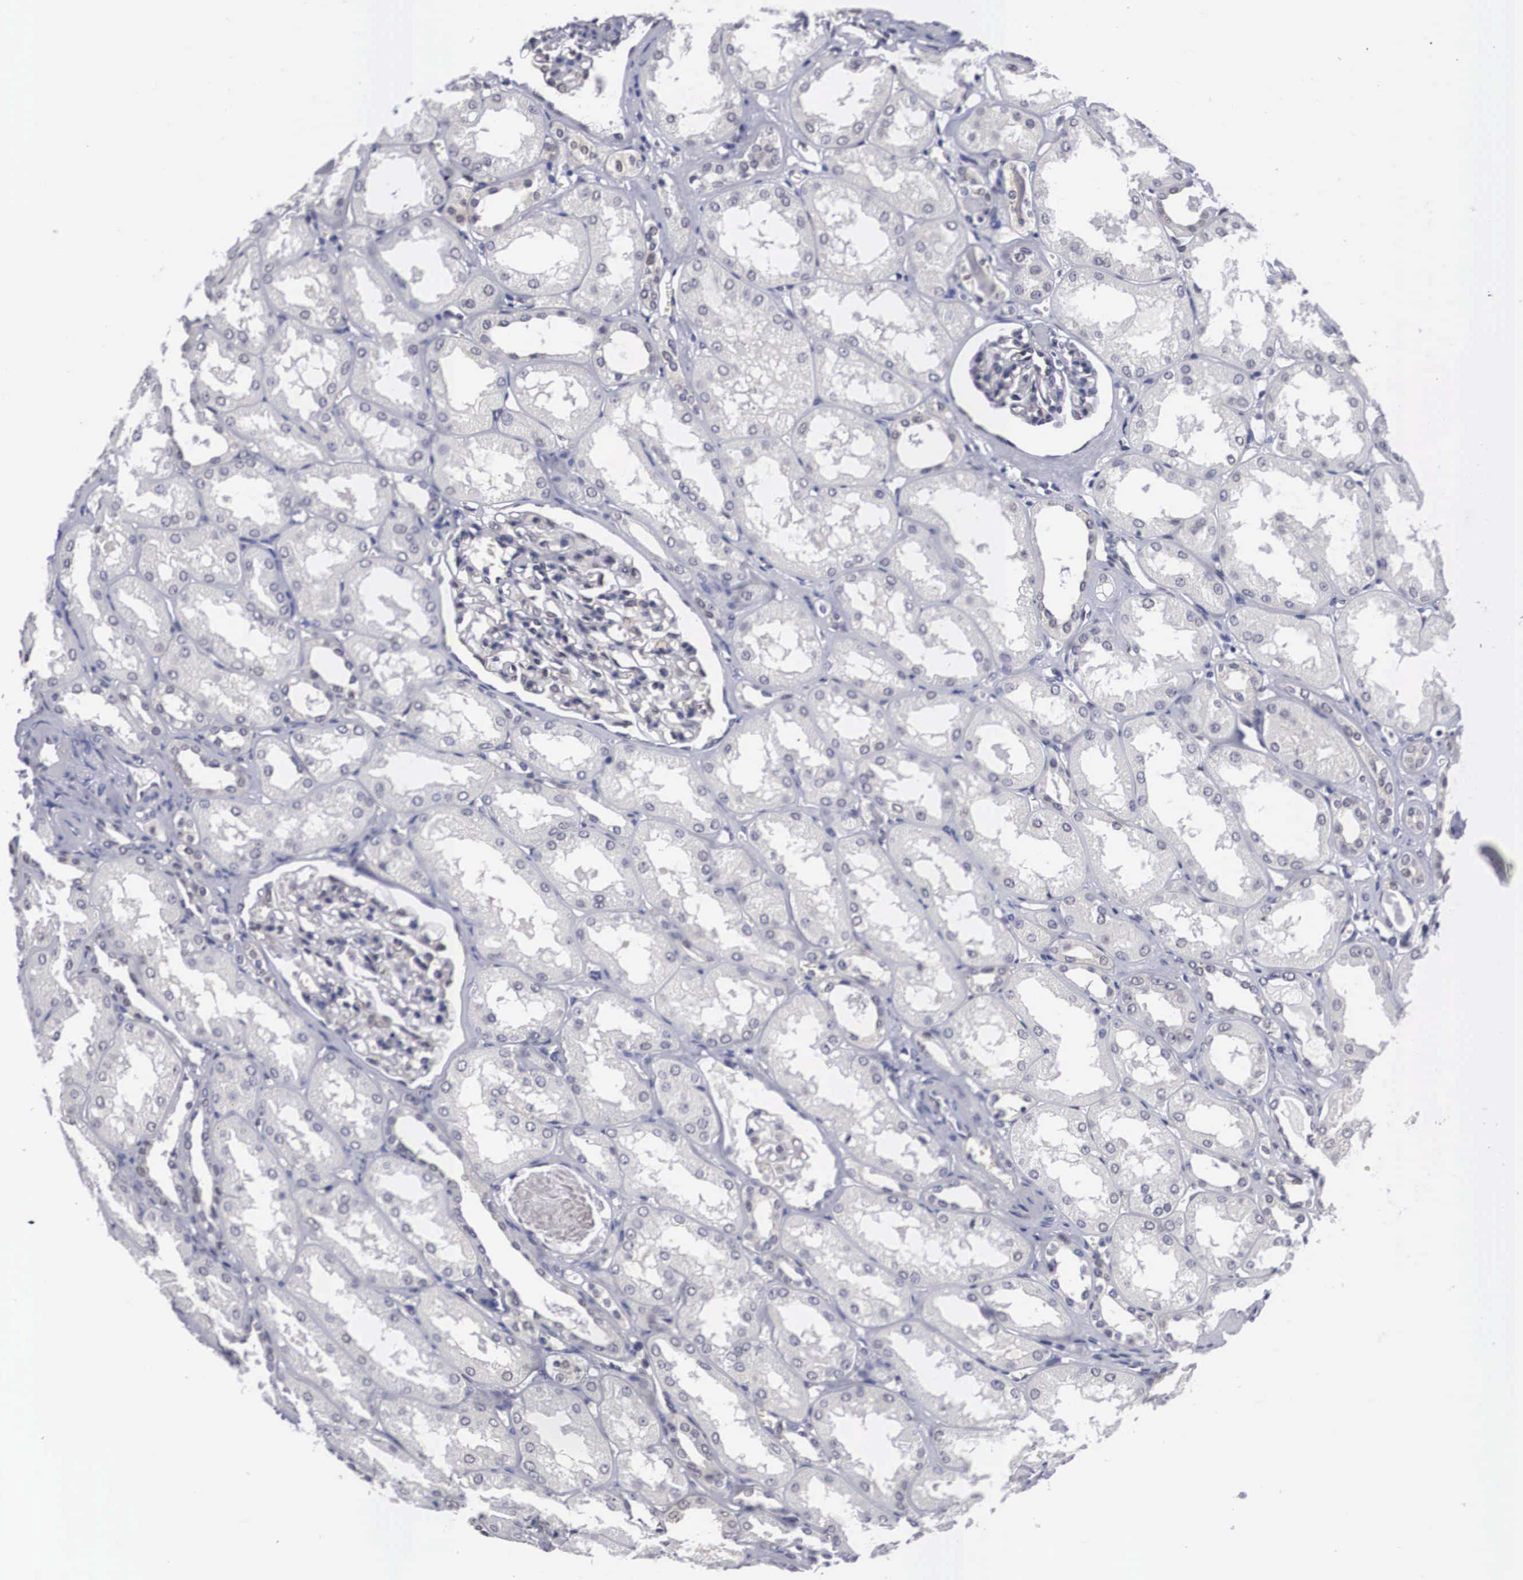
{"staining": {"intensity": "negative", "quantity": "none", "location": "none"}, "tissue": "kidney", "cell_type": "Cells in glomeruli", "image_type": "normal", "snomed": [{"axis": "morphology", "description": "Normal tissue, NOS"}, {"axis": "topography", "description": "Kidney"}], "caption": "Protein analysis of benign kidney exhibits no significant positivity in cells in glomeruli. (Brightfield microscopy of DAB immunohistochemistry at high magnification).", "gene": "OTX2", "patient": {"sex": "male", "age": 61}}